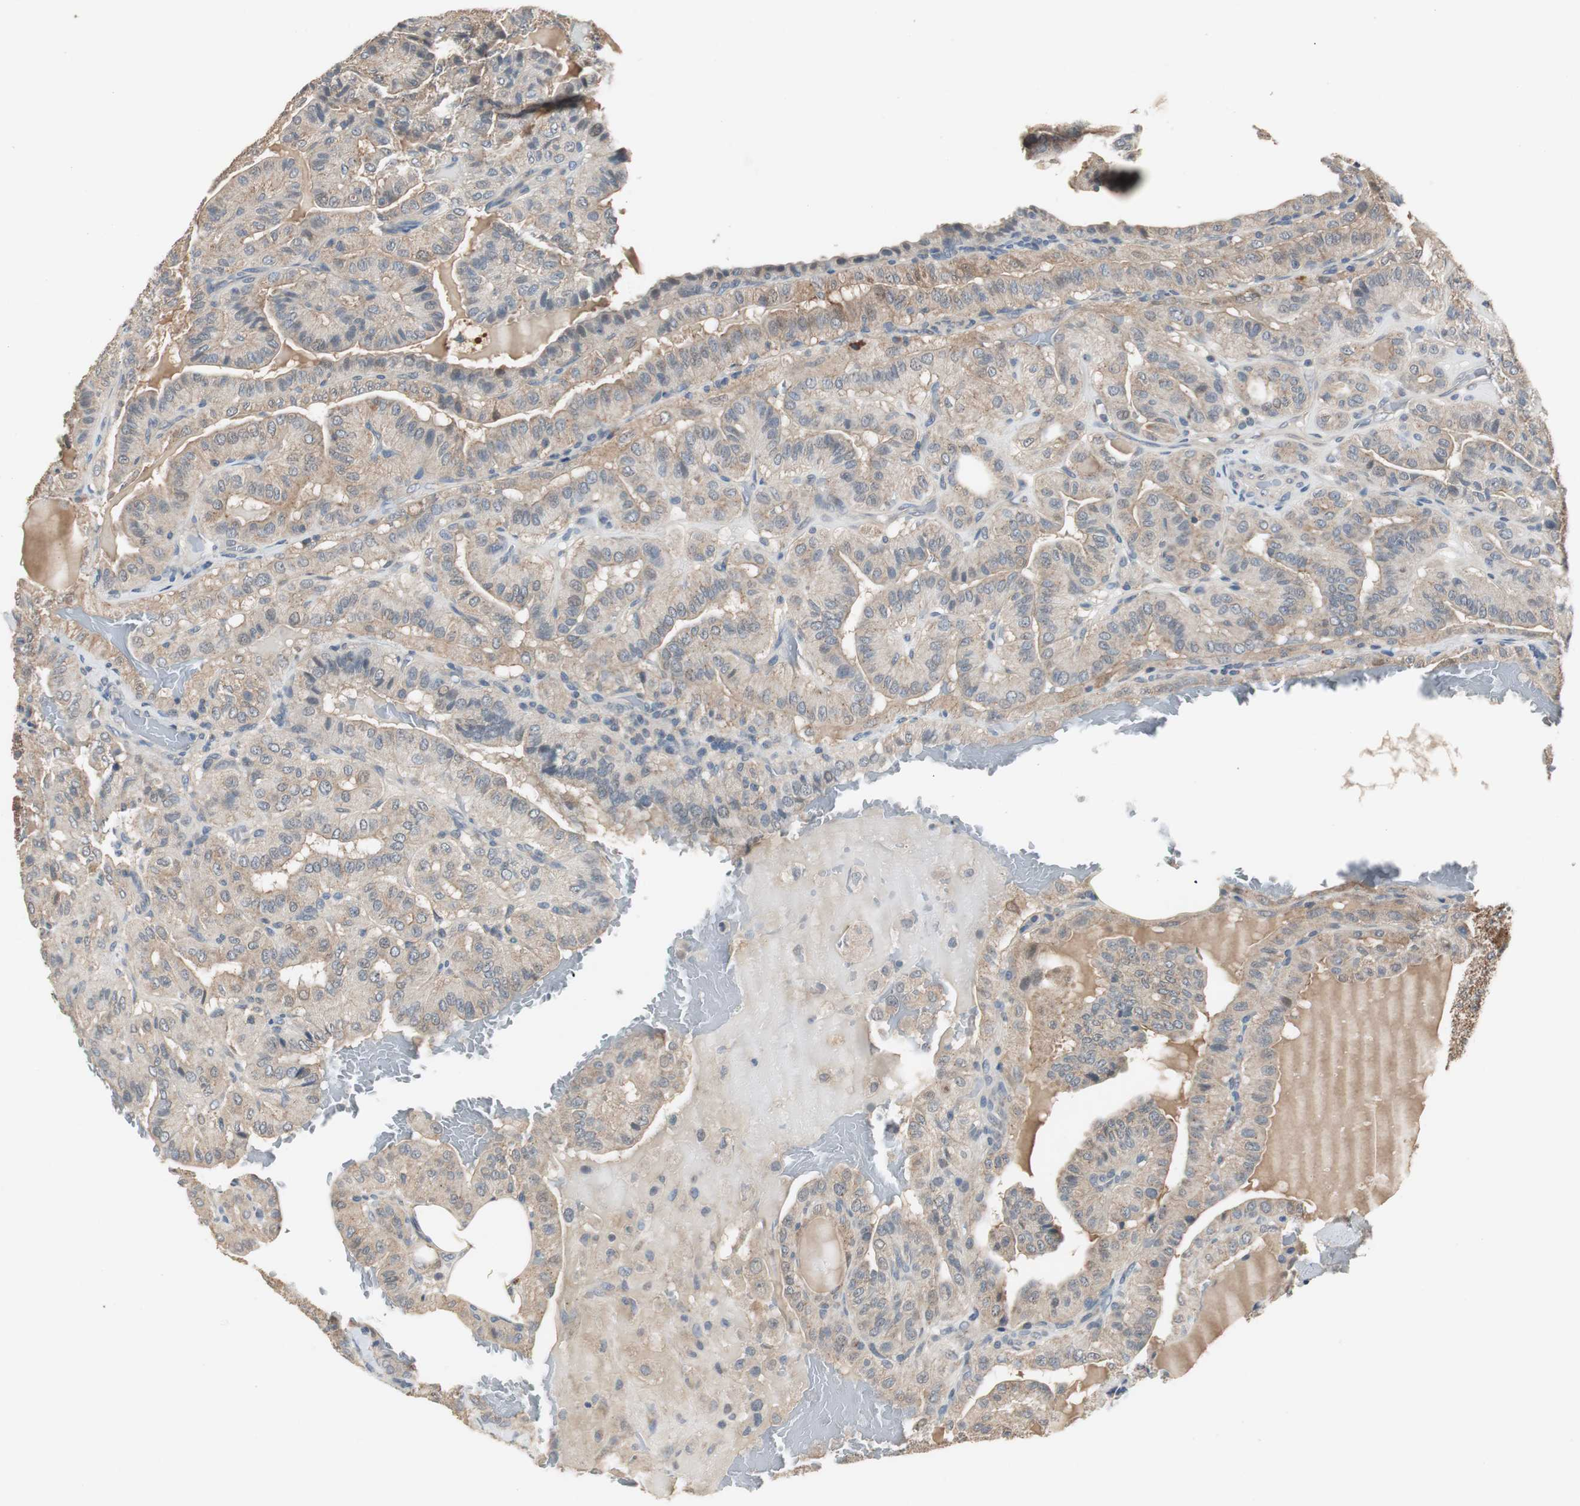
{"staining": {"intensity": "weak", "quantity": ">75%", "location": "cytoplasmic/membranous"}, "tissue": "thyroid cancer", "cell_type": "Tumor cells", "image_type": "cancer", "snomed": [{"axis": "morphology", "description": "Papillary adenocarcinoma, NOS"}, {"axis": "topography", "description": "Thyroid gland"}], "caption": "Protein staining of thyroid cancer tissue exhibits weak cytoplasmic/membranous expression in approximately >75% of tumor cells. (IHC, brightfield microscopy, high magnification).", "gene": "PTPRN2", "patient": {"sex": "male", "age": 77}}